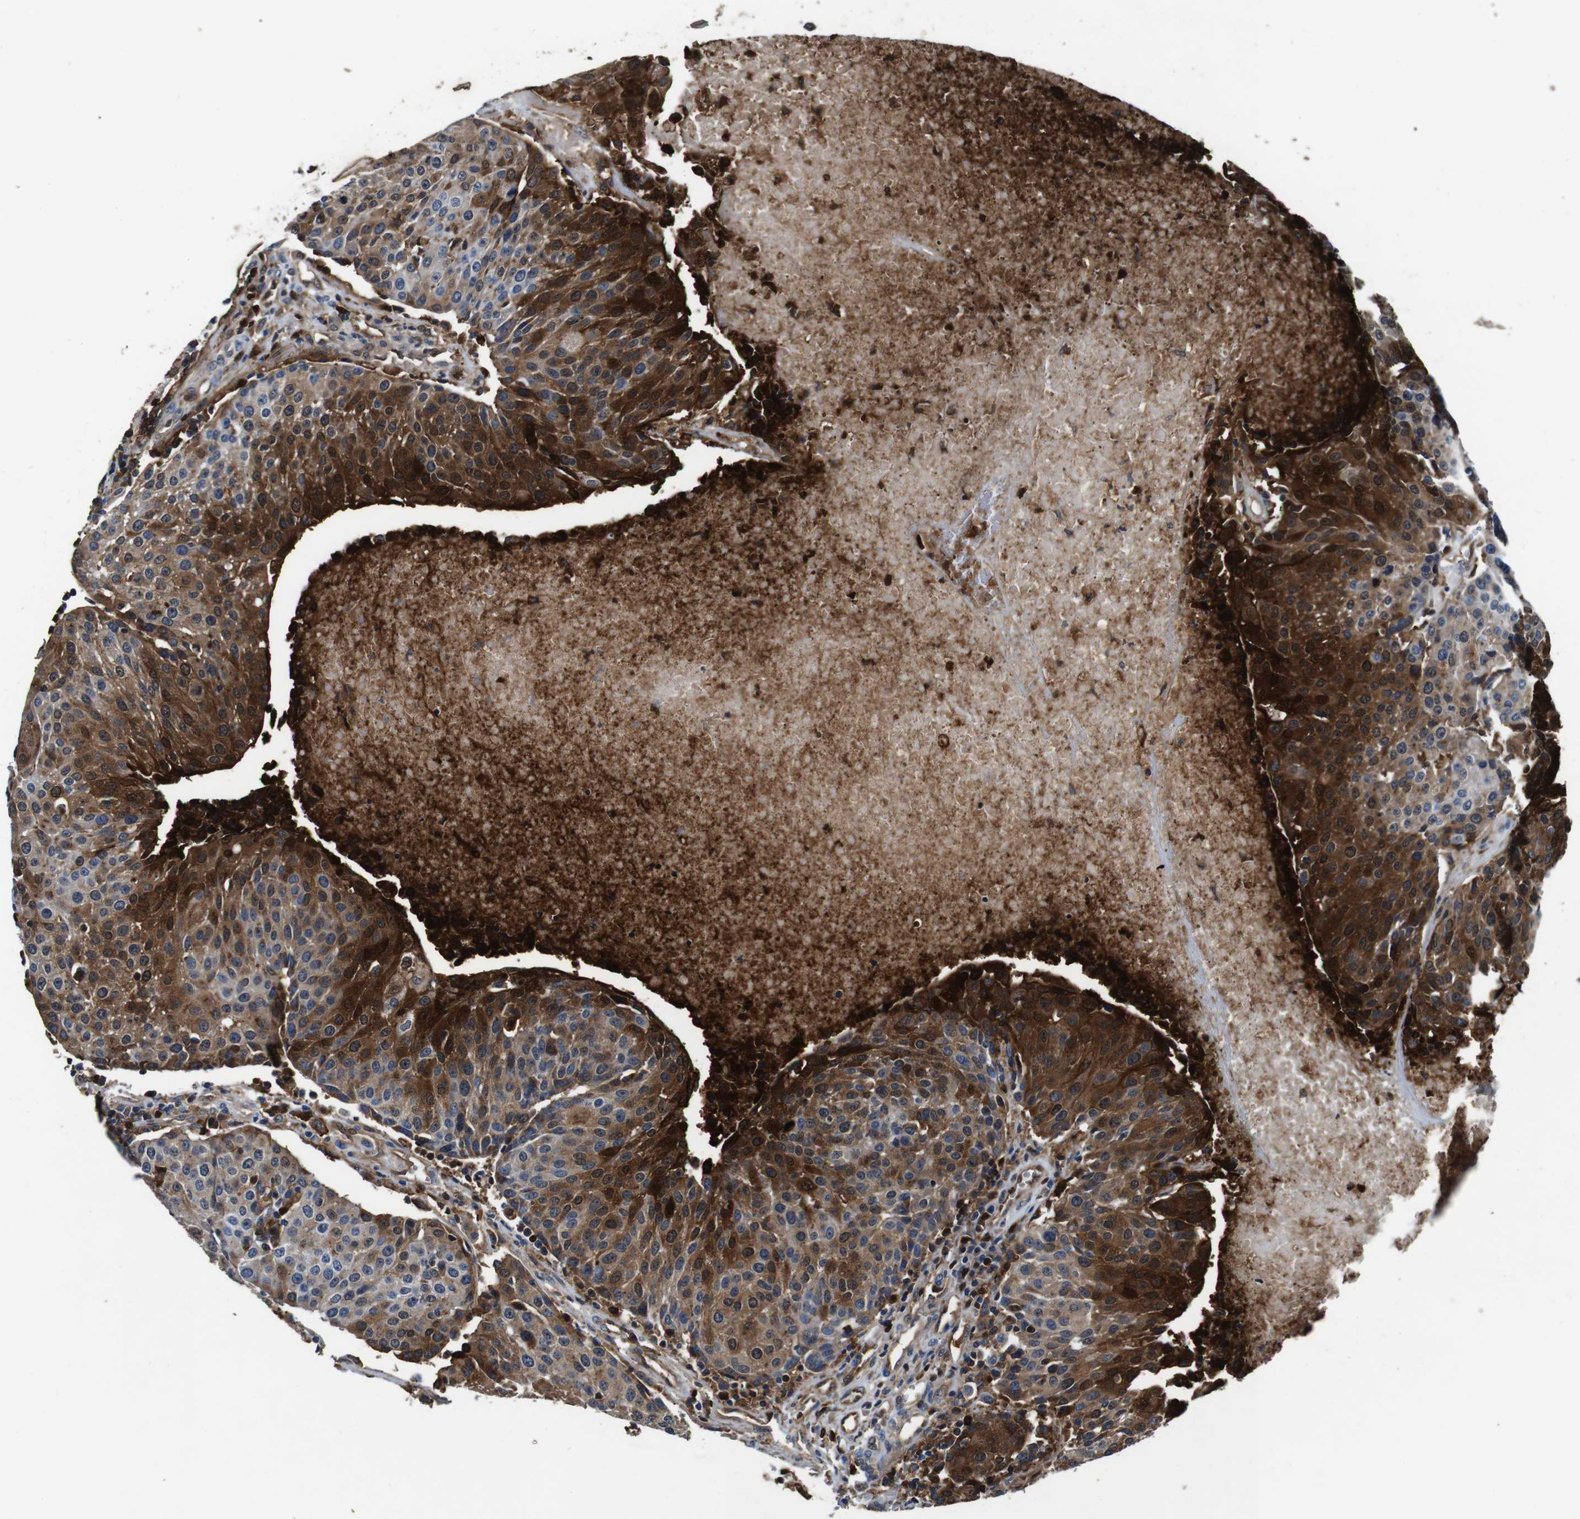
{"staining": {"intensity": "strong", "quantity": "25%-75%", "location": "cytoplasmic/membranous"}, "tissue": "urothelial cancer", "cell_type": "Tumor cells", "image_type": "cancer", "snomed": [{"axis": "morphology", "description": "Urothelial carcinoma, High grade"}, {"axis": "topography", "description": "Urinary bladder"}], "caption": "Protein expression analysis of high-grade urothelial carcinoma displays strong cytoplasmic/membranous positivity in approximately 25%-75% of tumor cells. The staining was performed using DAB (3,3'-diaminobenzidine), with brown indicating positive protein expression. Nuclei are stained blue with hematoxylin.", "gene": "ANXA1", "patient": {"sex": "female", "age": 85}}